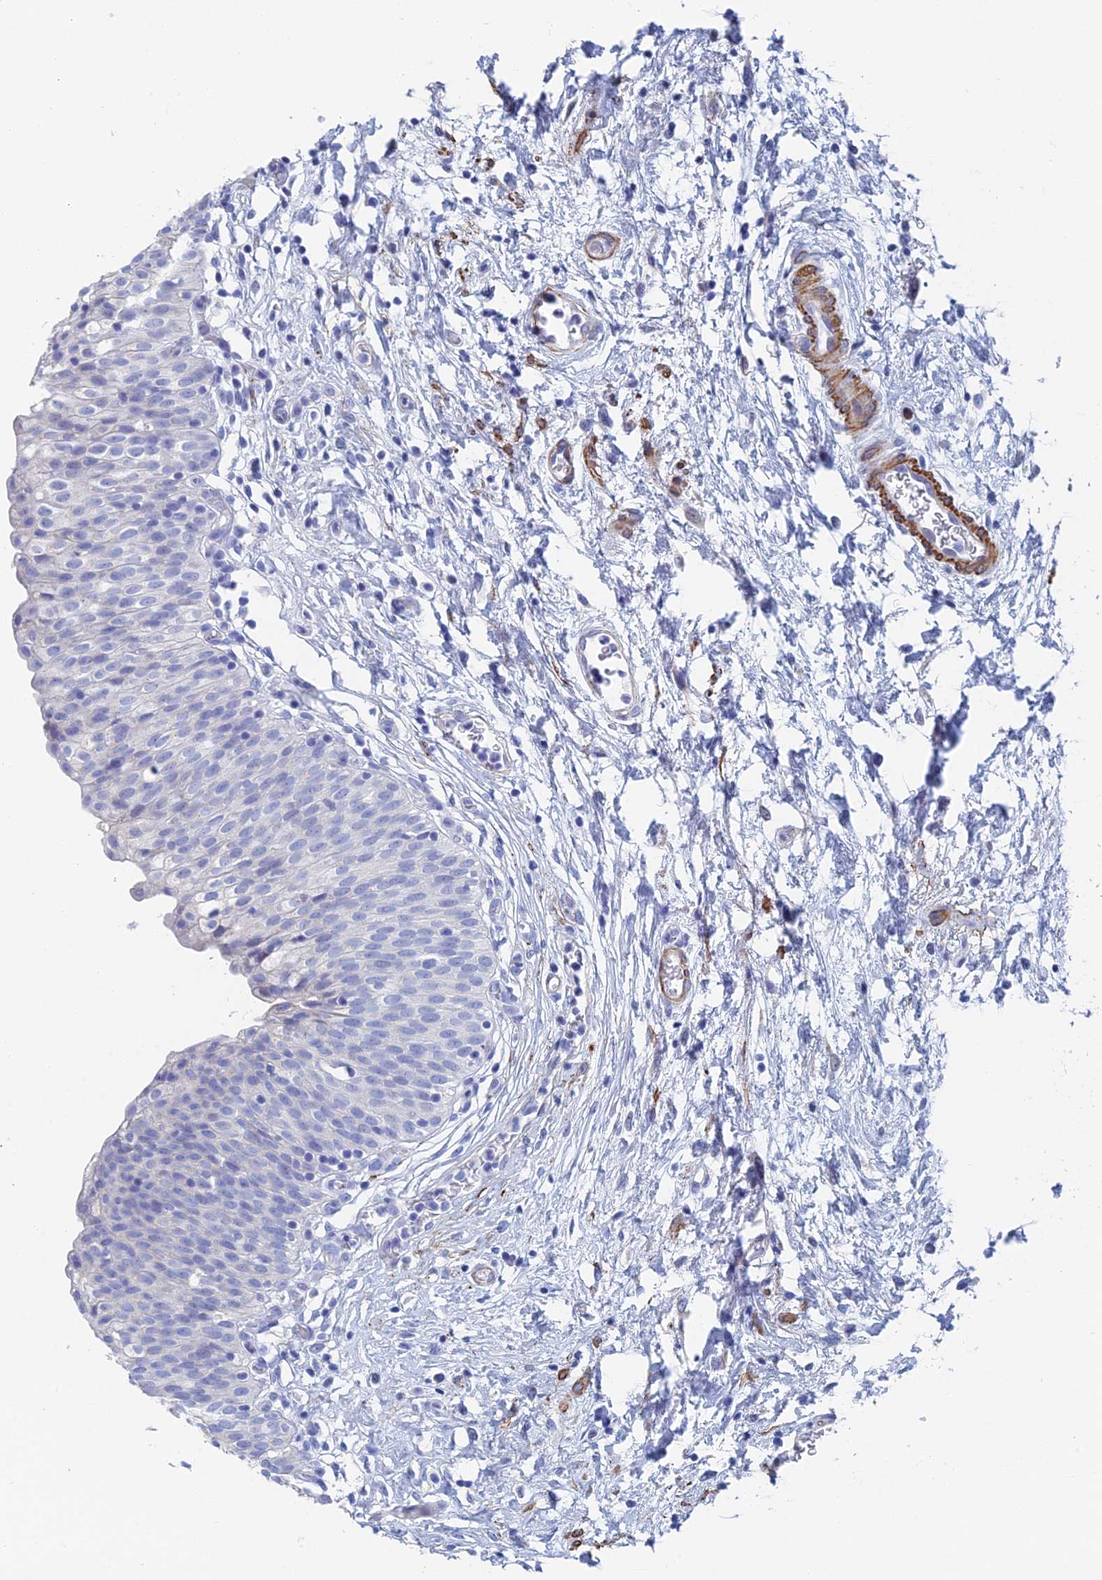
{"staining": {"intensity": "negative", "quantity": "none", "location": "none"}, "tissue": "urinary bladder", "cell_type": "Urothelial cells", "image_type": "normal", "snomed": [{"axis": "morphology", "description": "Normal tissue, NOS"}, {"axis": "topography", "description": "Urinary bladder"}], "caption": "This micrograph is of normal urinary bladder stained with IHC to label a protein in brown with the nuclei are counter-stained blue. There is no staining in urothelial cells. (IHC, brightfield microscopy, high magnification).", "gene": "KCNK18", "patient": {"sex": "male", "age": 55}}